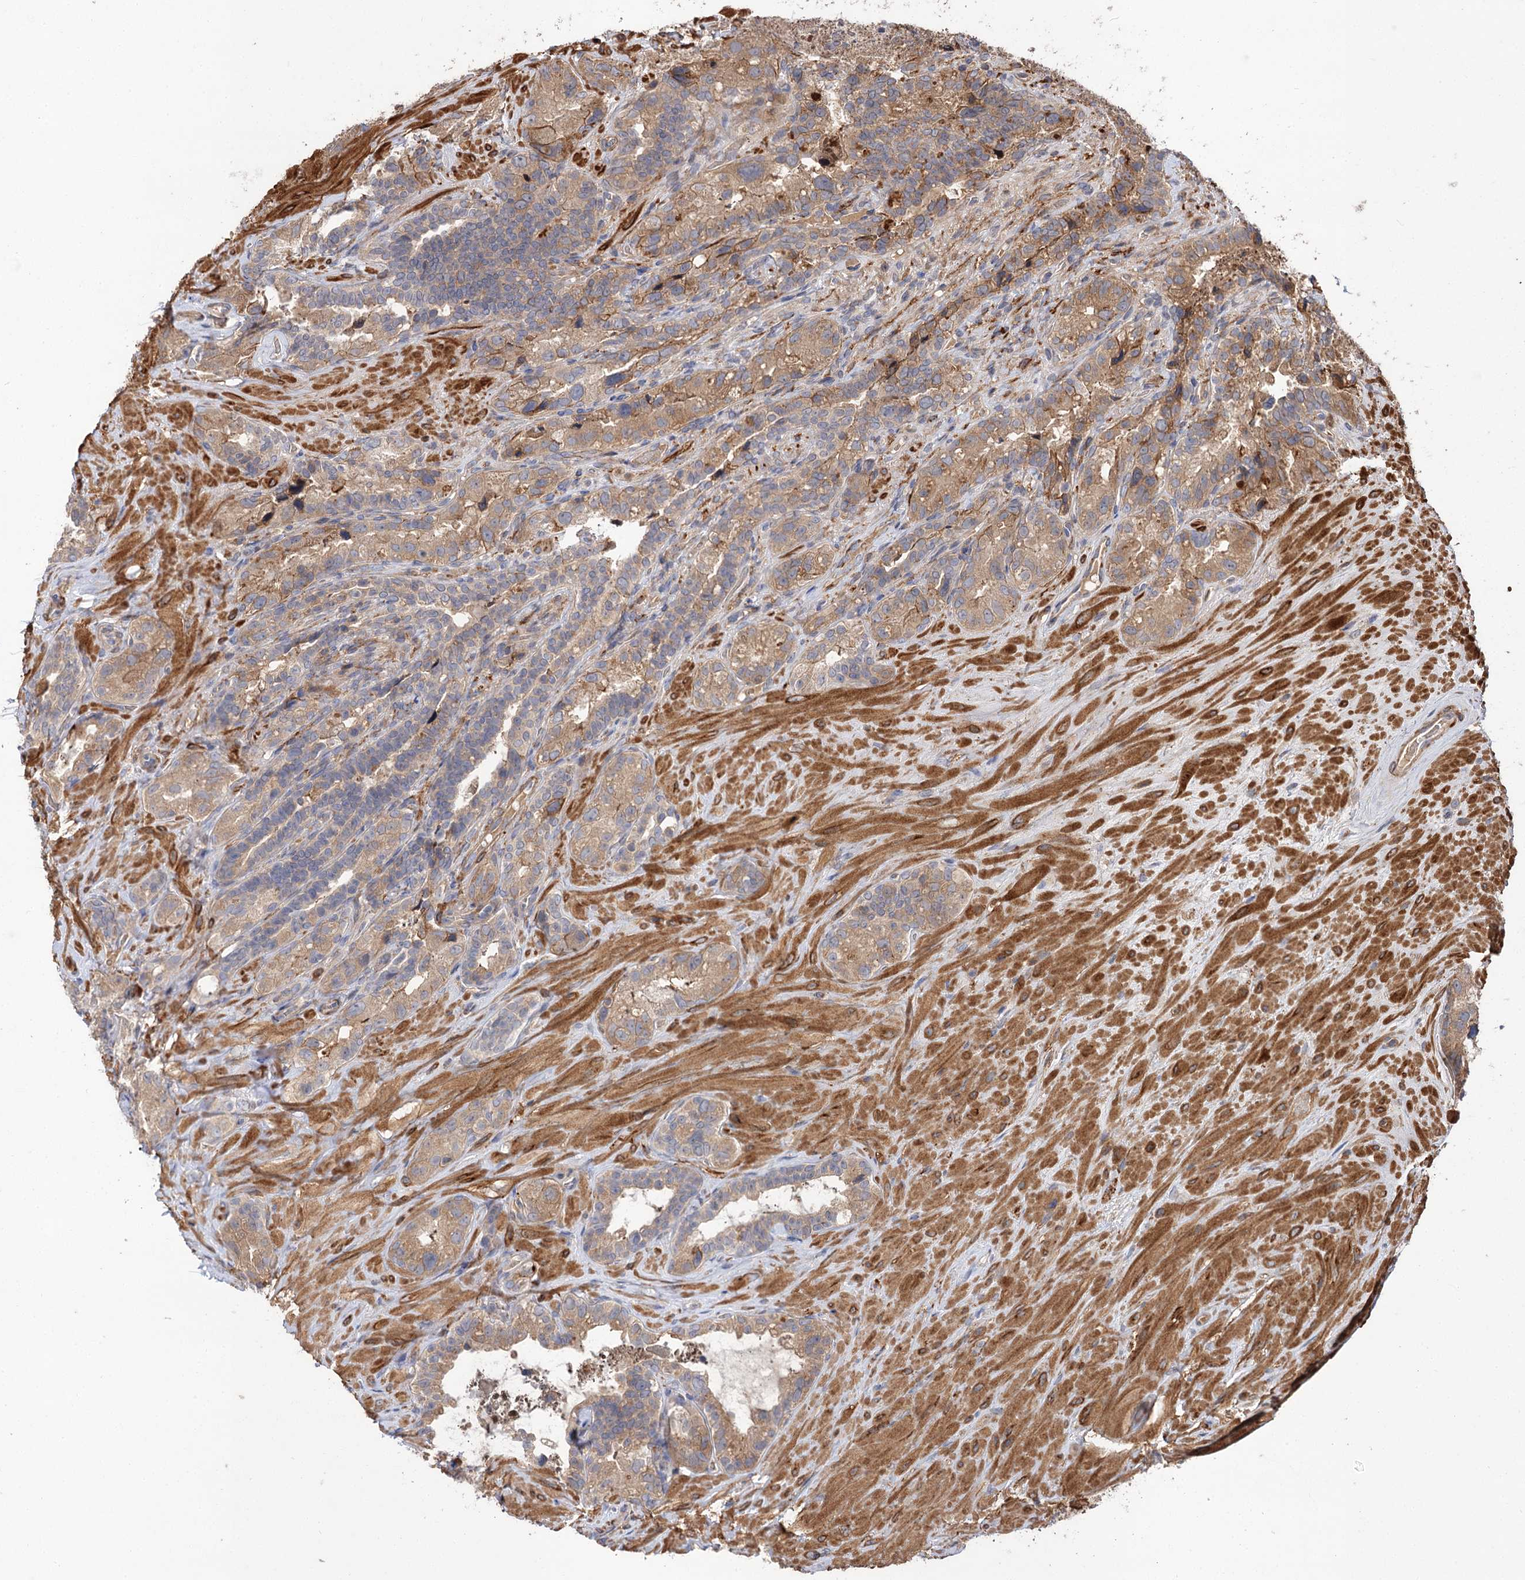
{"staining": {"intensity": "moderate", "quantity": "25%-75%", "location": "cytoplasmic/membranous"}, "tissue": "seminal vesicle", "cell_type": "Glandular cells", "image_type": "normal", "snomed": [{"axis": "morphology", "description": "Normal tissue, NOS"}, {"axis": "topography", "description": "Seminal veicle"}, {"axis": "topography", "description": "Peripheral nerve tissue"}], "caption": "Immunohistochemical staining of normal seminal vesicle shows 25%-75% levels of moderate cytoplasmic/membranous protein staining in about 25%-75% of glandular cells. (DAB (3,3'-diaminobenzidine) IHC with brightfield microscopy, high magnification).", "gene": "FBXW8", "patient": {"sex": "male", "age": 67}}